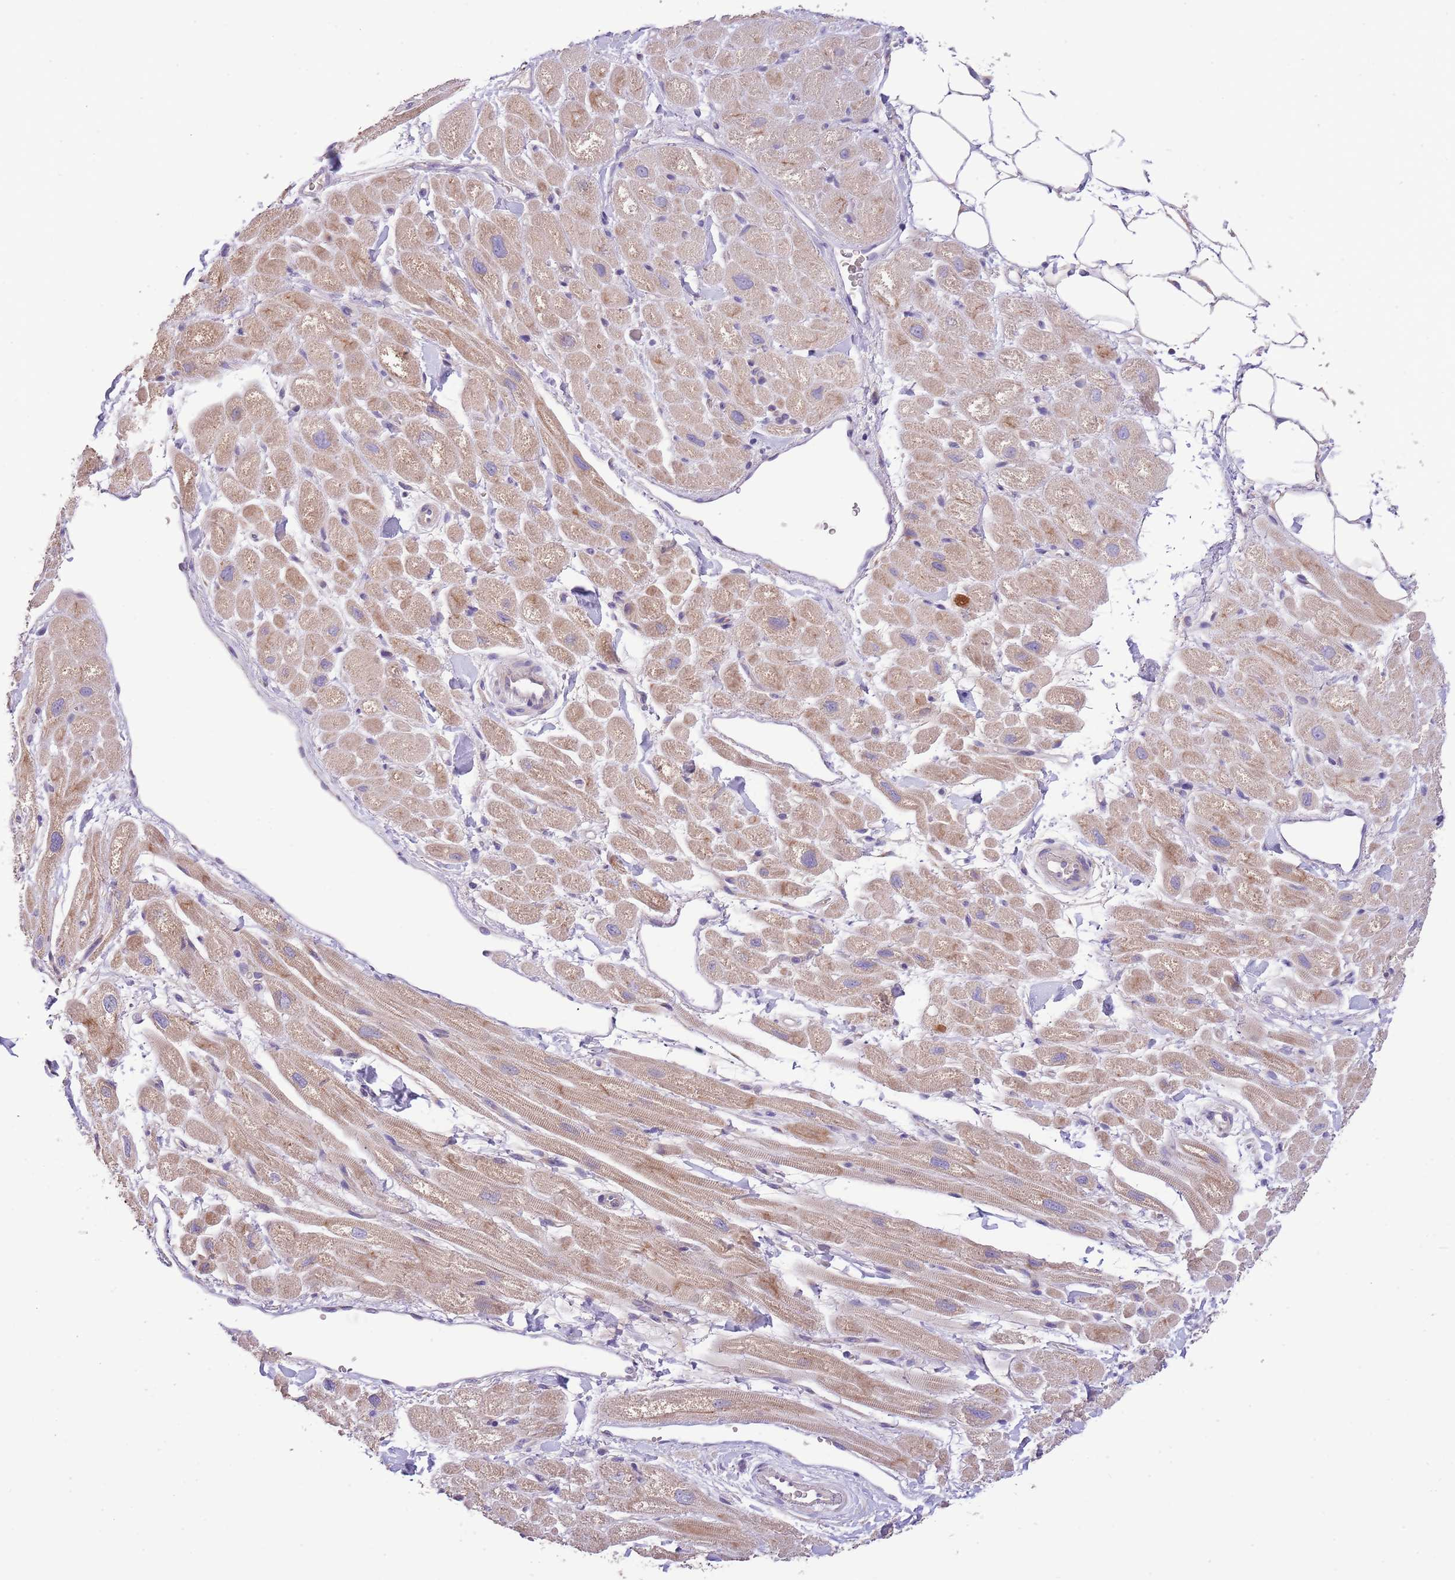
{"staining": {"intensity": "weak", "quantity": "25%-75%", "location": "cytoplasmic/membranous"}, "tissue": "heart muscle", "cell_type": "Cardiomyocytes", "image_type": "normal", "snomed": [{"axis": "morphology", "description": "Normal tissue, NOS"}, {"axis": "topography", "description": "Heart"}], "caption": "Brown immunohistochemical staining in normal heart muscle reveals weak cytoplasmic/membranous staining in about 25%-75% of cardiomyocytes.", "gene": "ZNF658", "patient": {"sex": "male", "age": 65}}